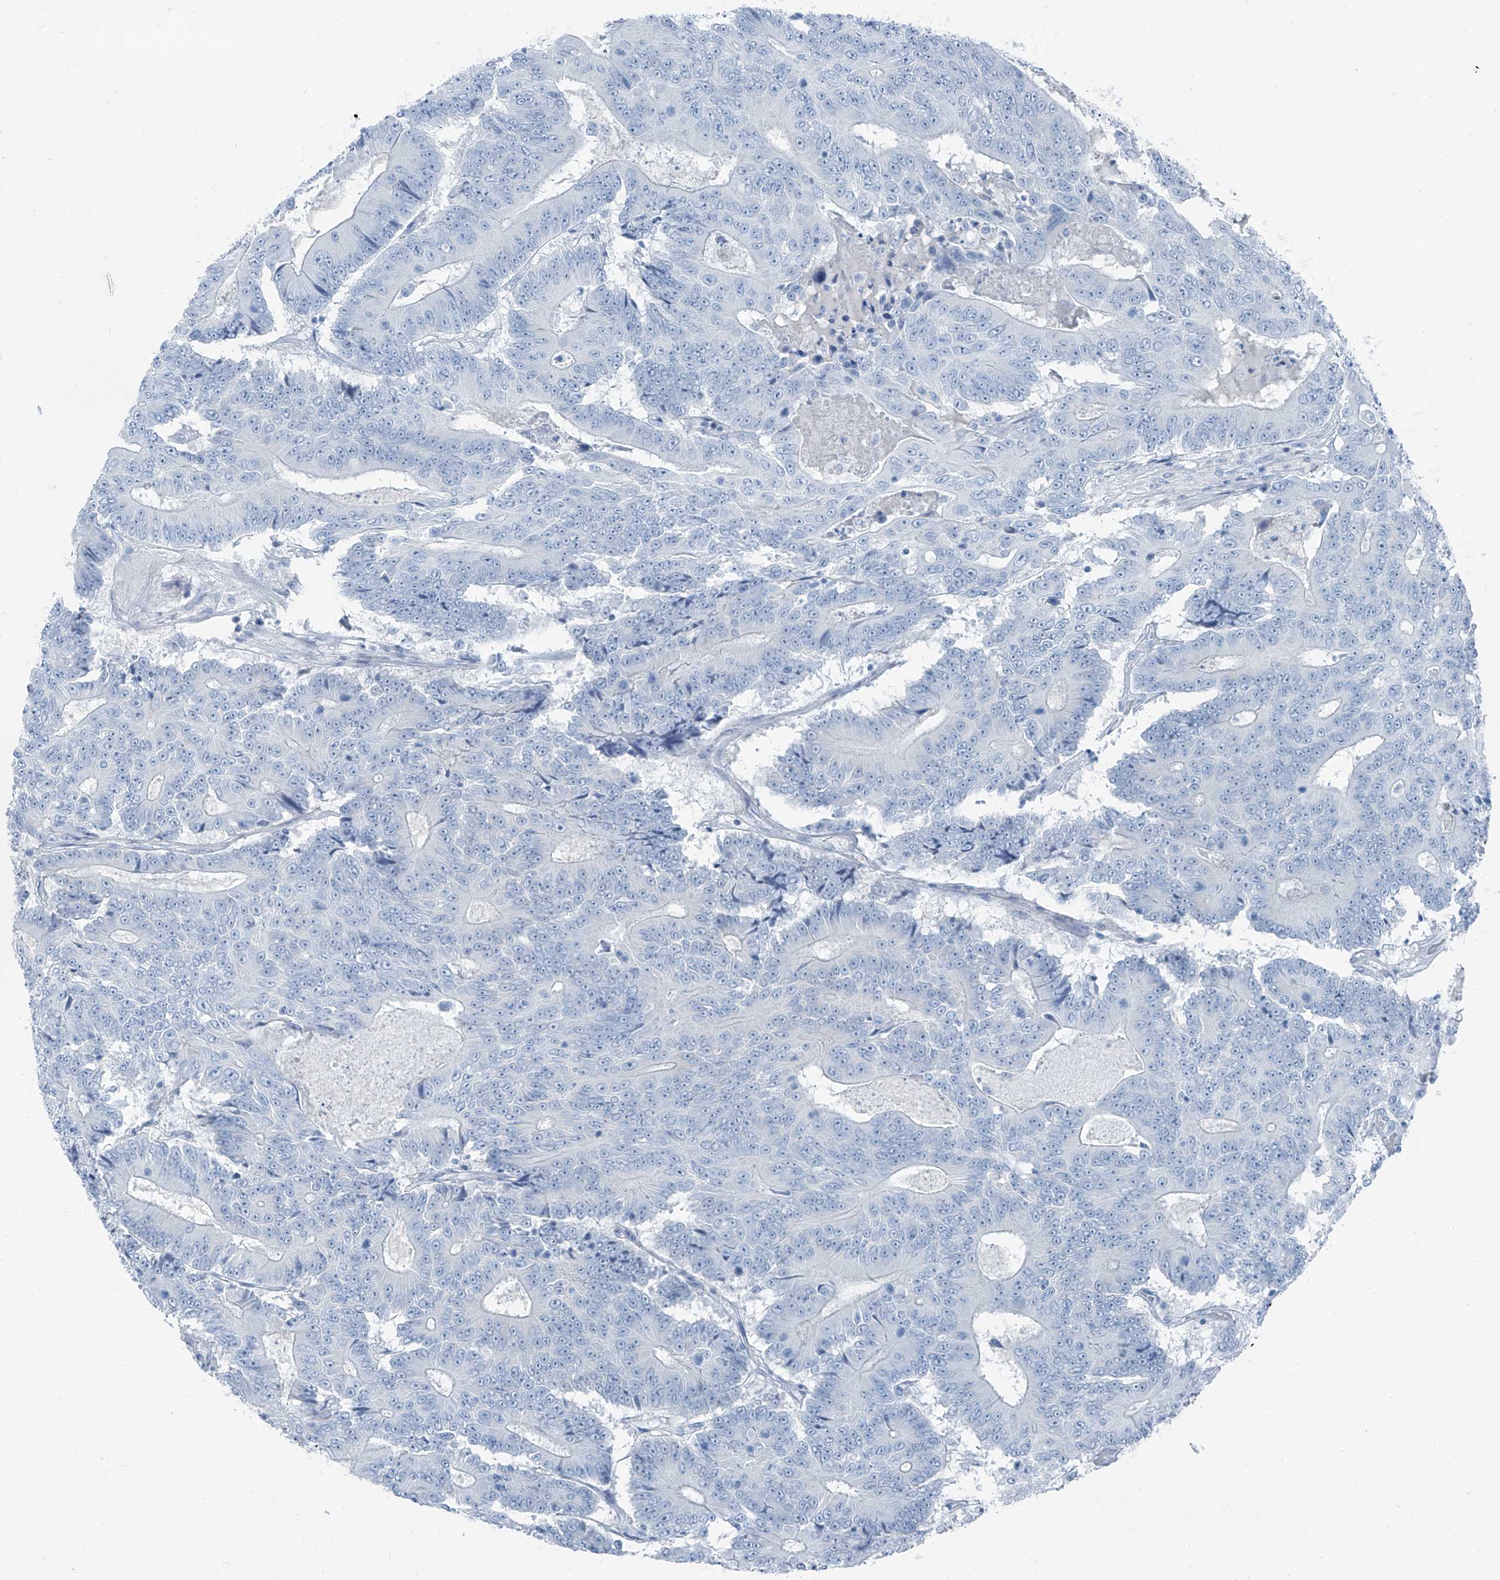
{"staining": {"intensity": "negative", "quantity": "none", "location": "none"}, "tissue": "colorectal cancer", "cell_type": "Tumor cells", "image_type": "cancer", "snomed": [{"axis": "morphology", "description": "Adenocarcinoma, NOS"}, {"axis": "topography", "description": "Colon"}], "caption": "Immunohistochemistry of human colorectal cancer exhibits no positivity in tumor cells. (DAB (3,3'-diaminobenzidine) immunohistochemistry (IHC) with hematoxylin counter stain).", "gene": "RGN", "patient": {"sex": "male", "age": 83}}